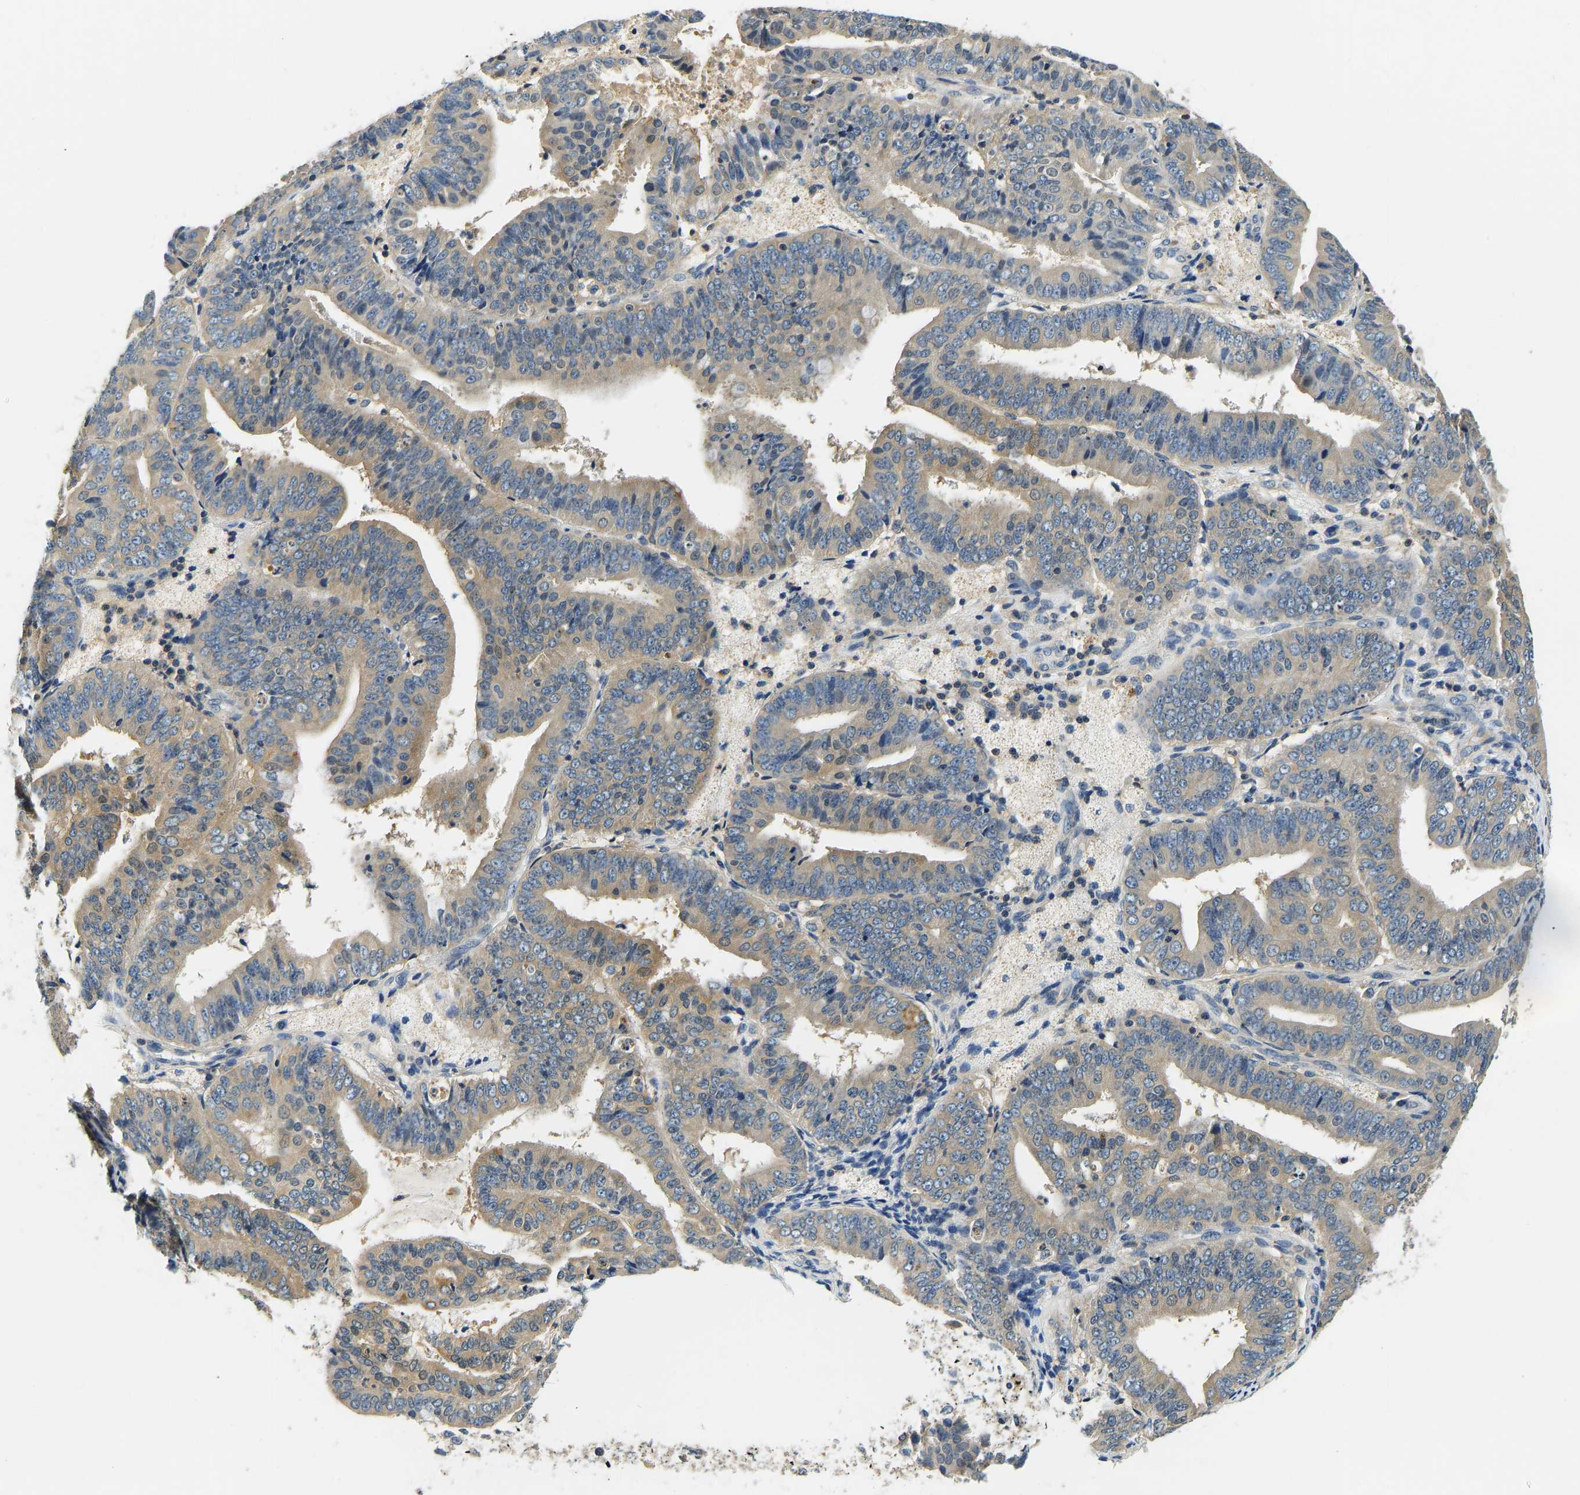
{"staining": {"intensity": "moderate", "quantity": ">75%", "location": "cytoplasmic/membranous"}, "tissue": "endometrial cancer", "cell_type": "Tumor cells", "image_type": "cancer", "snomed": [{"axis": "morphology", "description": "Adenocarcinoma, NOS"}, {"axis": "topography", "description": "Endometrium"}], "caption": "There is medium levels of moderate cytoplasmic/membranous staining in tumor cells of endometrial cancer, as demonstrated by immunohistochemical staining (brown color).", "gene": "RESF1", "patient": {"sex": "female", "age": 63}}